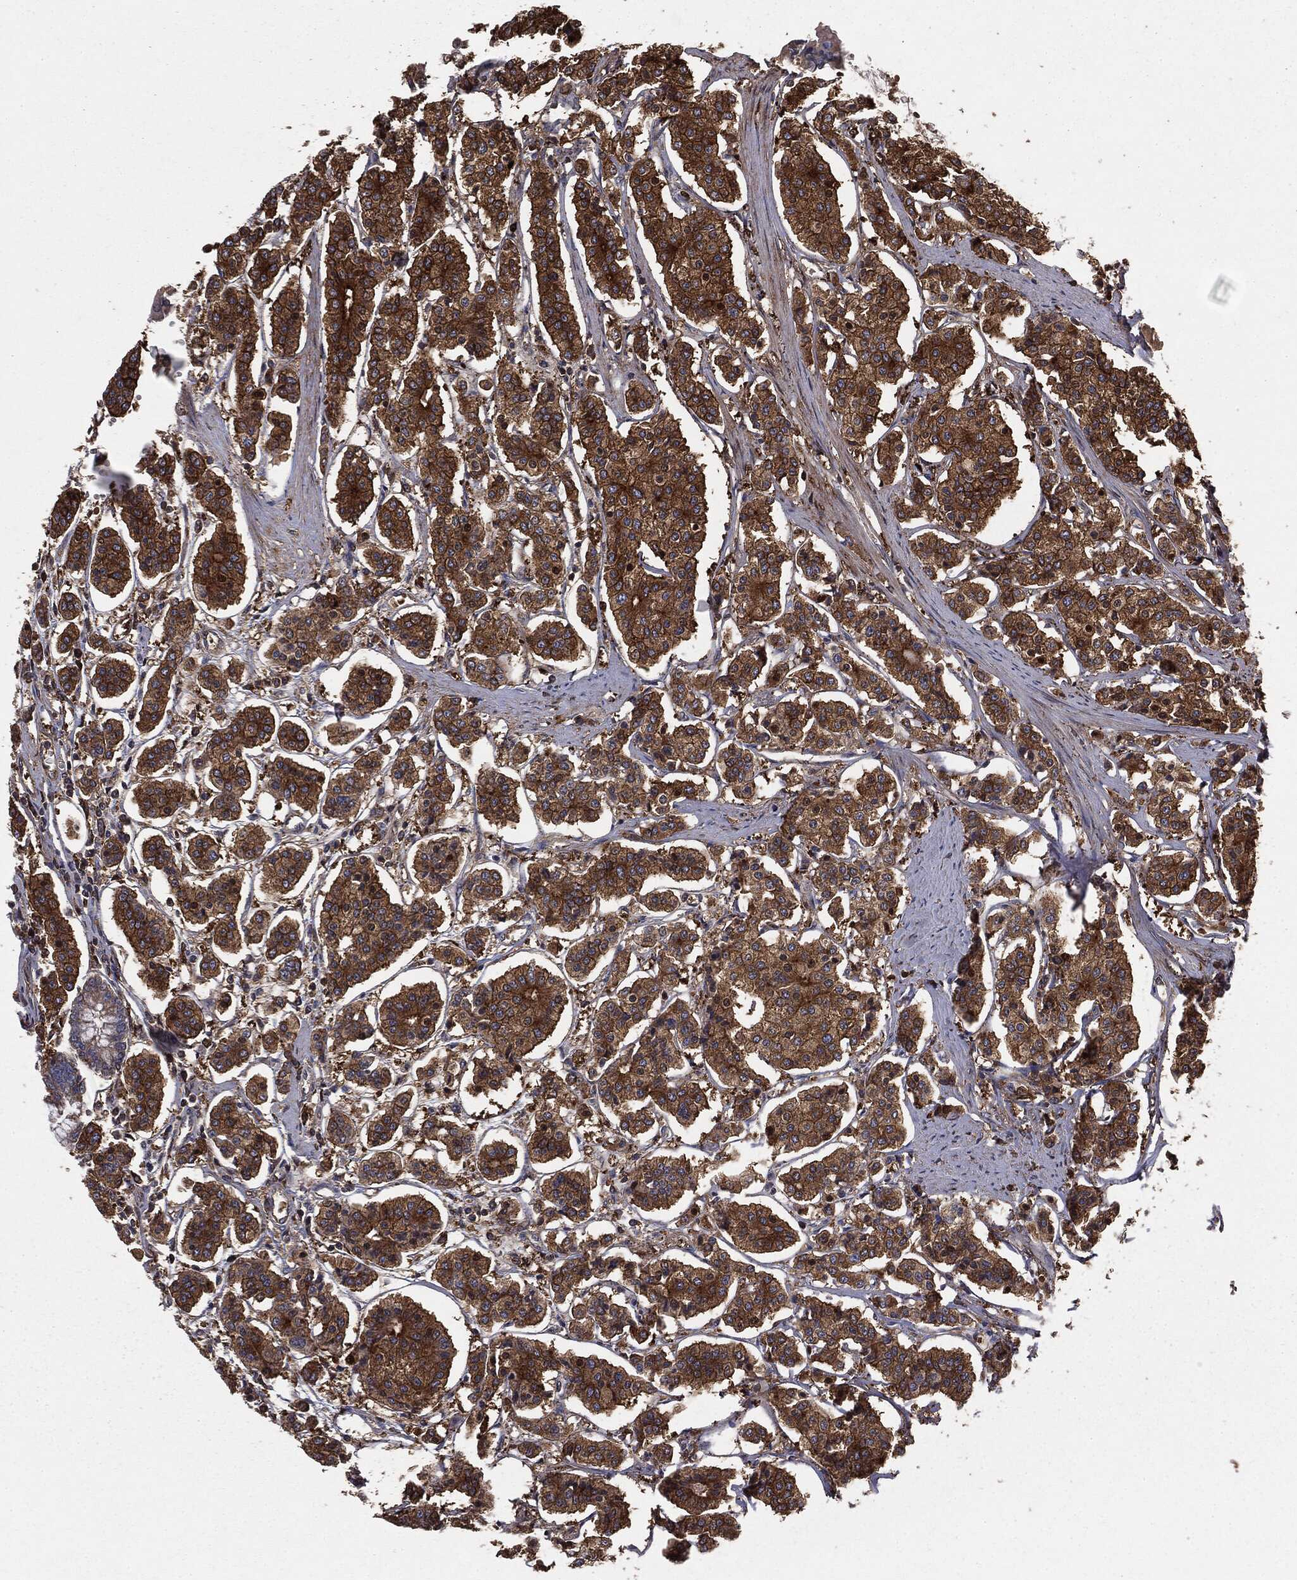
{"staining": {"intensity": "strong", "quantity": ">75%", "location": "cytoplasmic/membranous"}, "tissue": "carcinoid", "cell_type": "Tumor cells", "image_type": "cancer", "snomed": [{"axis": "morphology", "description": "Carcinoid, malignant, NOS"}, {"axis": "topography", "description": "Small intestine"}], "caption": "Carcinoid (malignant) stained for a protein displays strong cytoplasmic/membranous positivity in tumor cells. Using DAB (brown) and hematoxylin (blue) stains, captured at high magnification using brightfield microscopy.", "gene": "GNB5", "patient": {"sex": "female", "age": 65}}